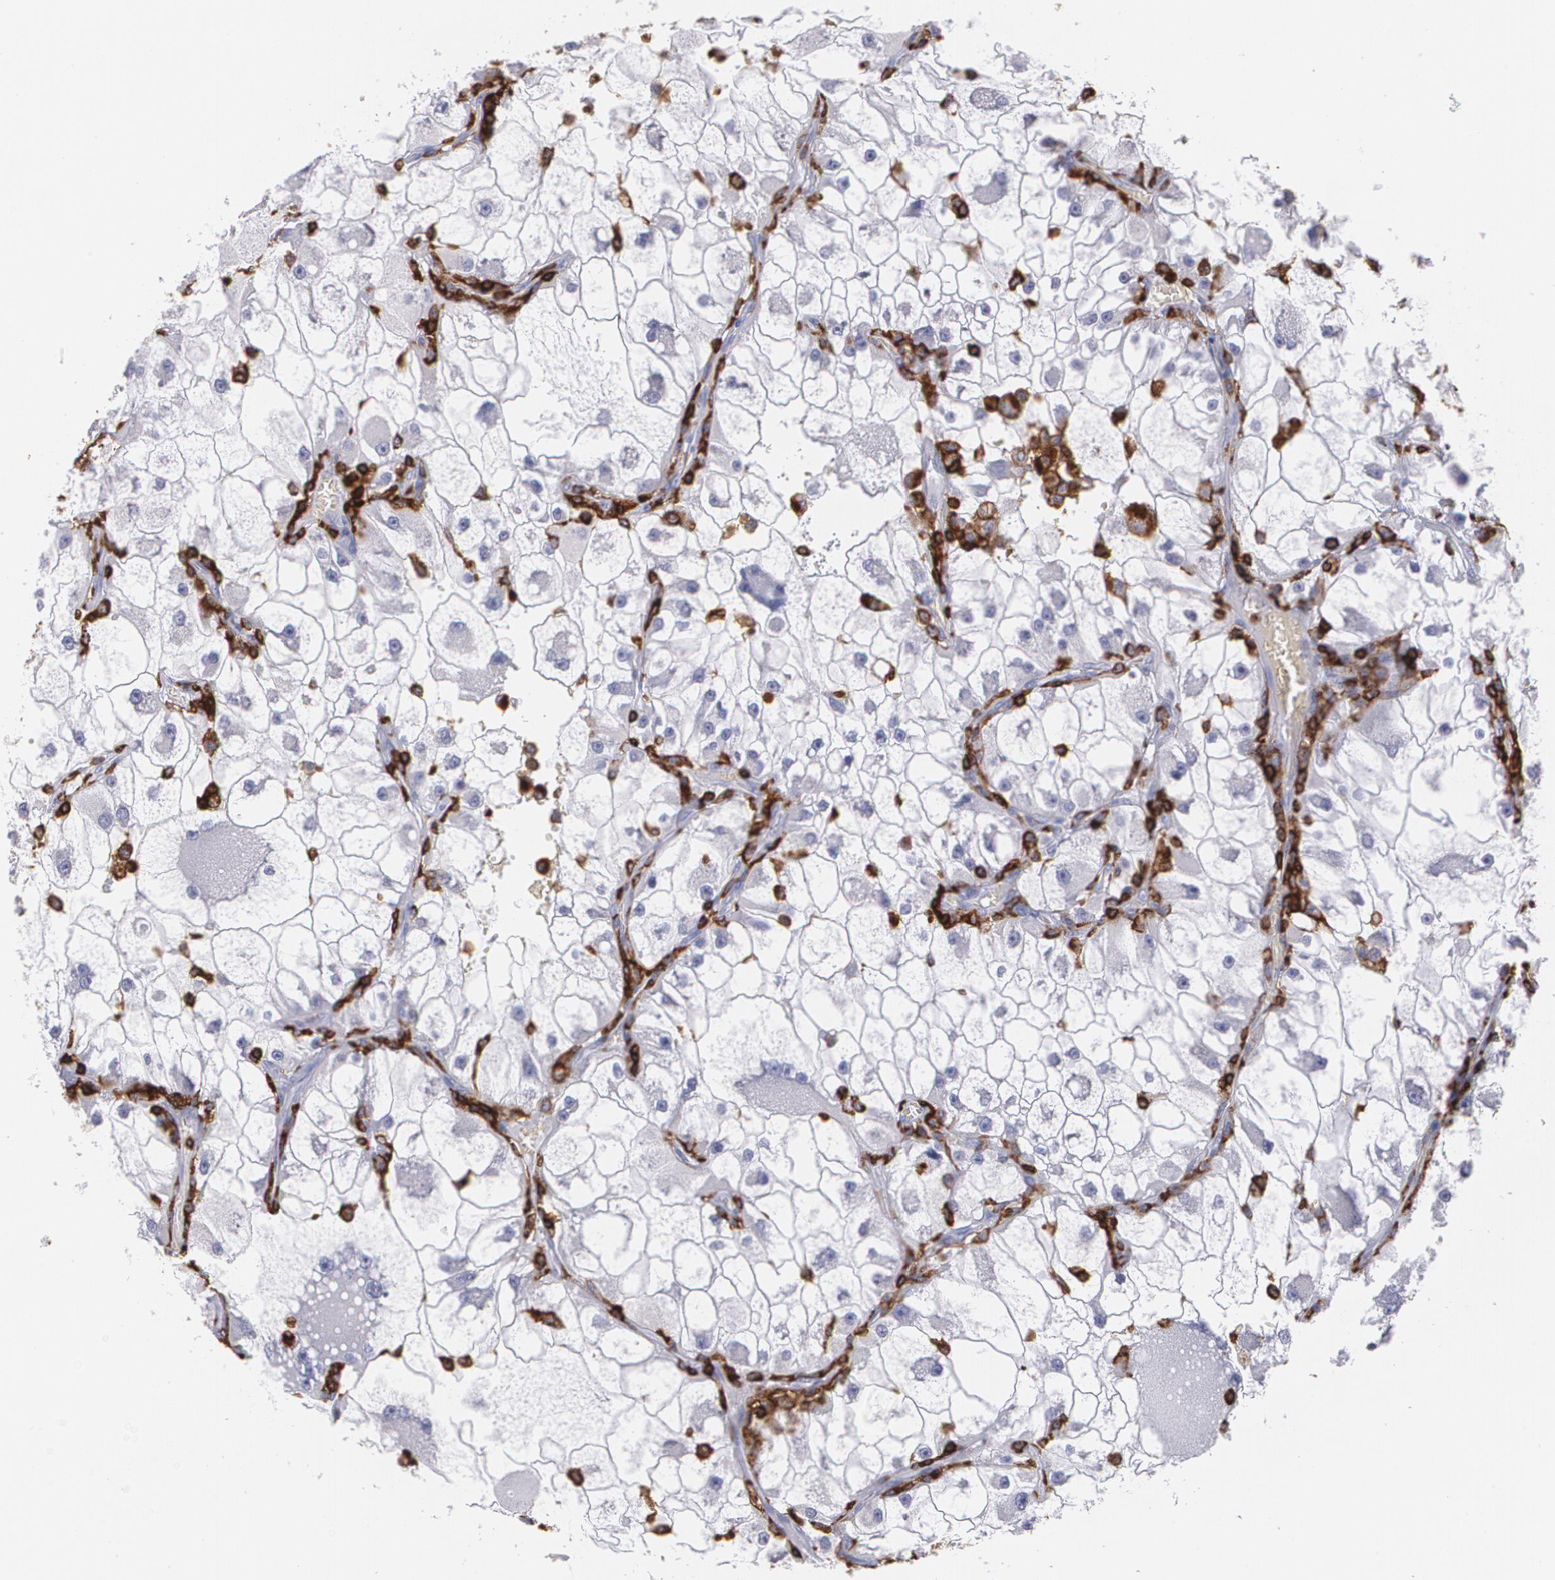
{"staining": {"intensity": "negative", "quantity": "none", "location": "none"}, "tissue": "renal cancer", "cell_type": "Tumor cells", "image_type": "cancer", "snomed": [{"axis": "morphology", "description": "Adenocarcinoma, NOS"}, {"axis": "topography", "description": "Kidney"}], "caption": "Renal cancer stained for a protein using immunohistochemistry demonstrates no positivity tumor cells.", "gene": "PTPRC", "patient": {"sex": "female", "age": 73}}